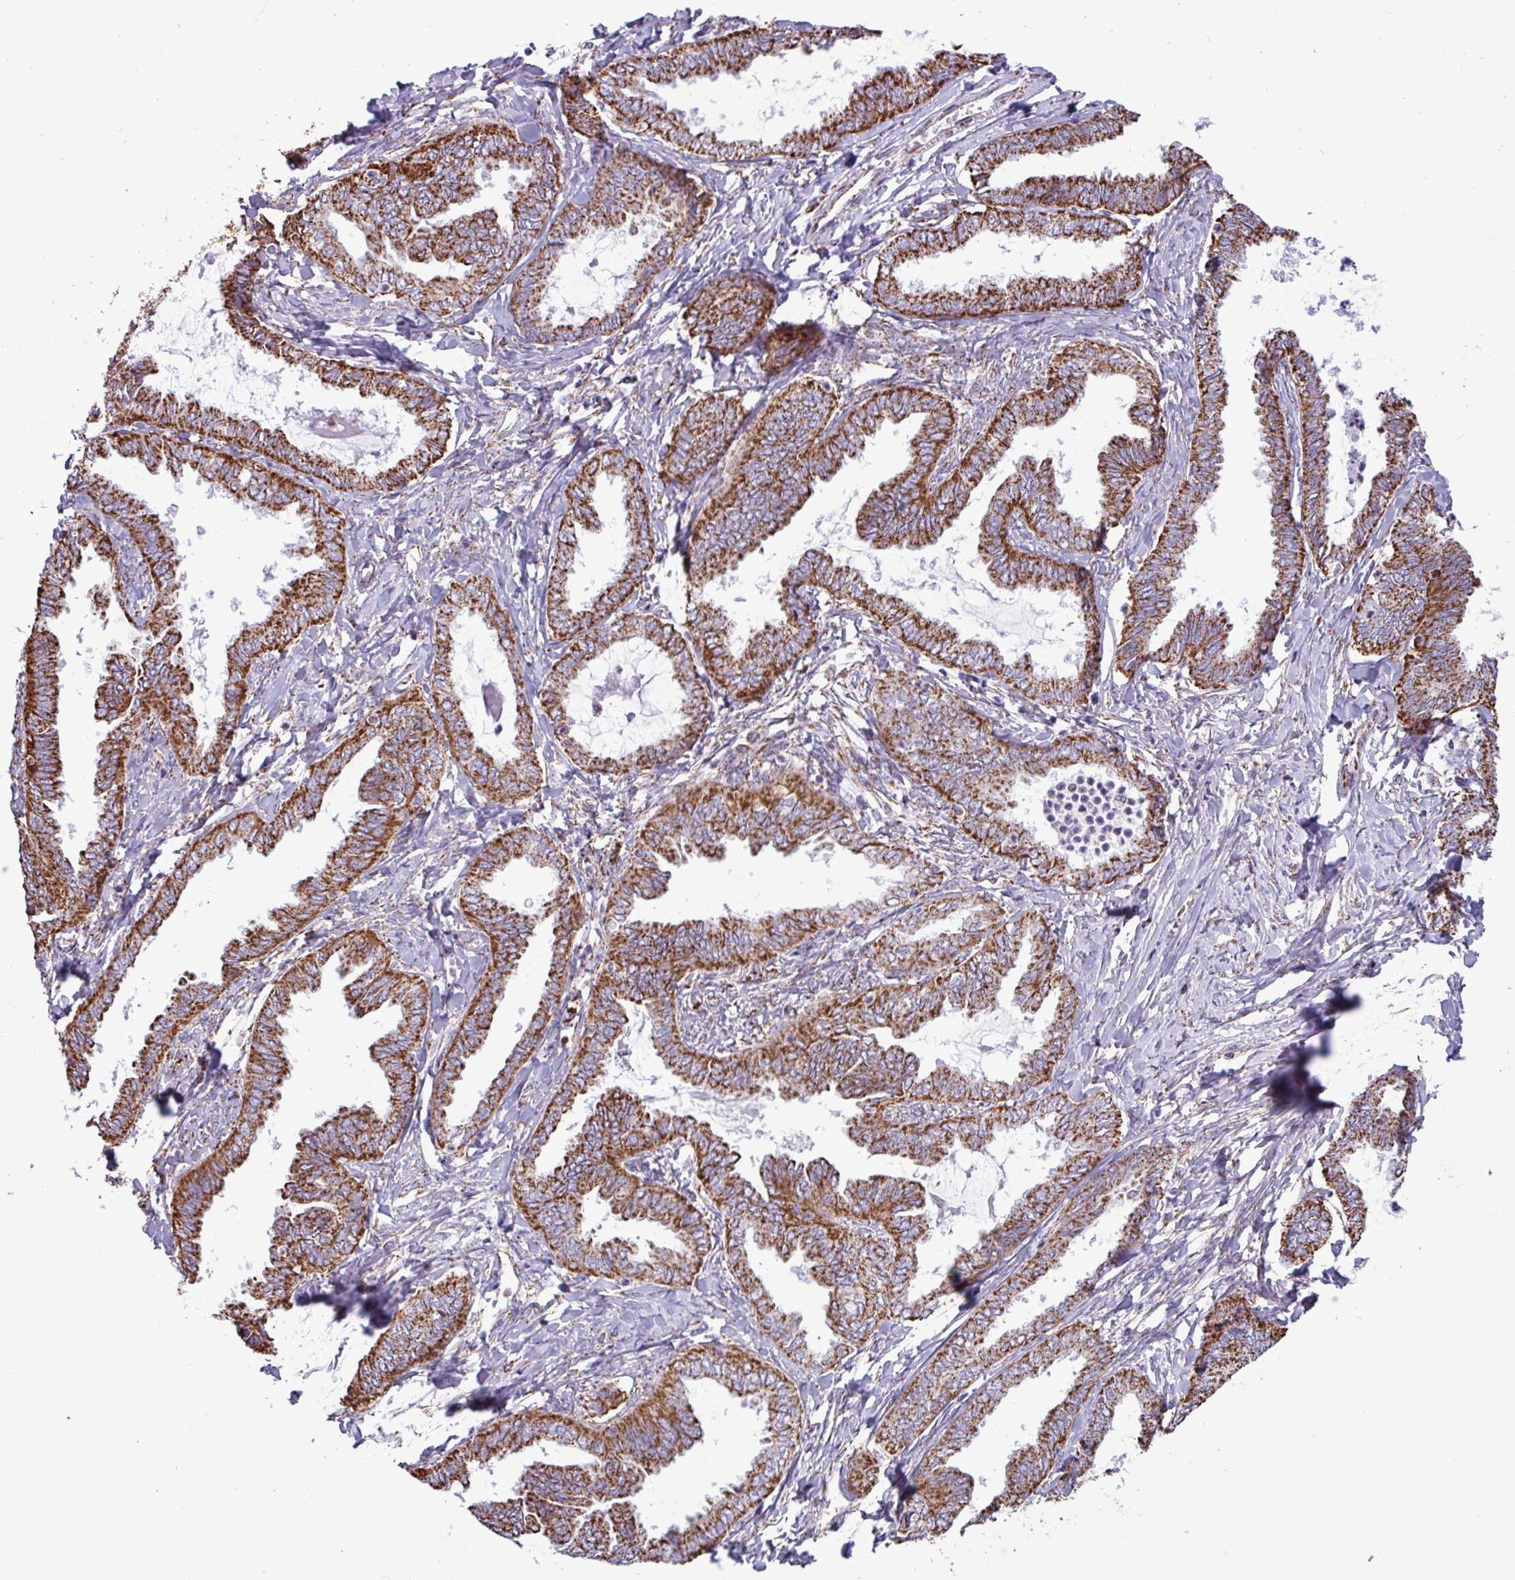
{"staining": {"intensity": "strong", "quantity": ">75%", "location": "cytoplasmic/membranous"}, "tissue": "ovarian cancer", "cell_type": "Tumor cells", "image_type": "cancer", "snomed": [{"axis": "morphology", "description": "Carcinoma, endometroid"}, {"axis": "topography", "description": "Ovary"}], "caption": "Ovarian cancer stained with immunohistochemistry shows strong cytoplasmic/membranous staining in about >75% of tumor cells.", "gene": "RTL3", "patient": {"sex": "female", "age": 70}}